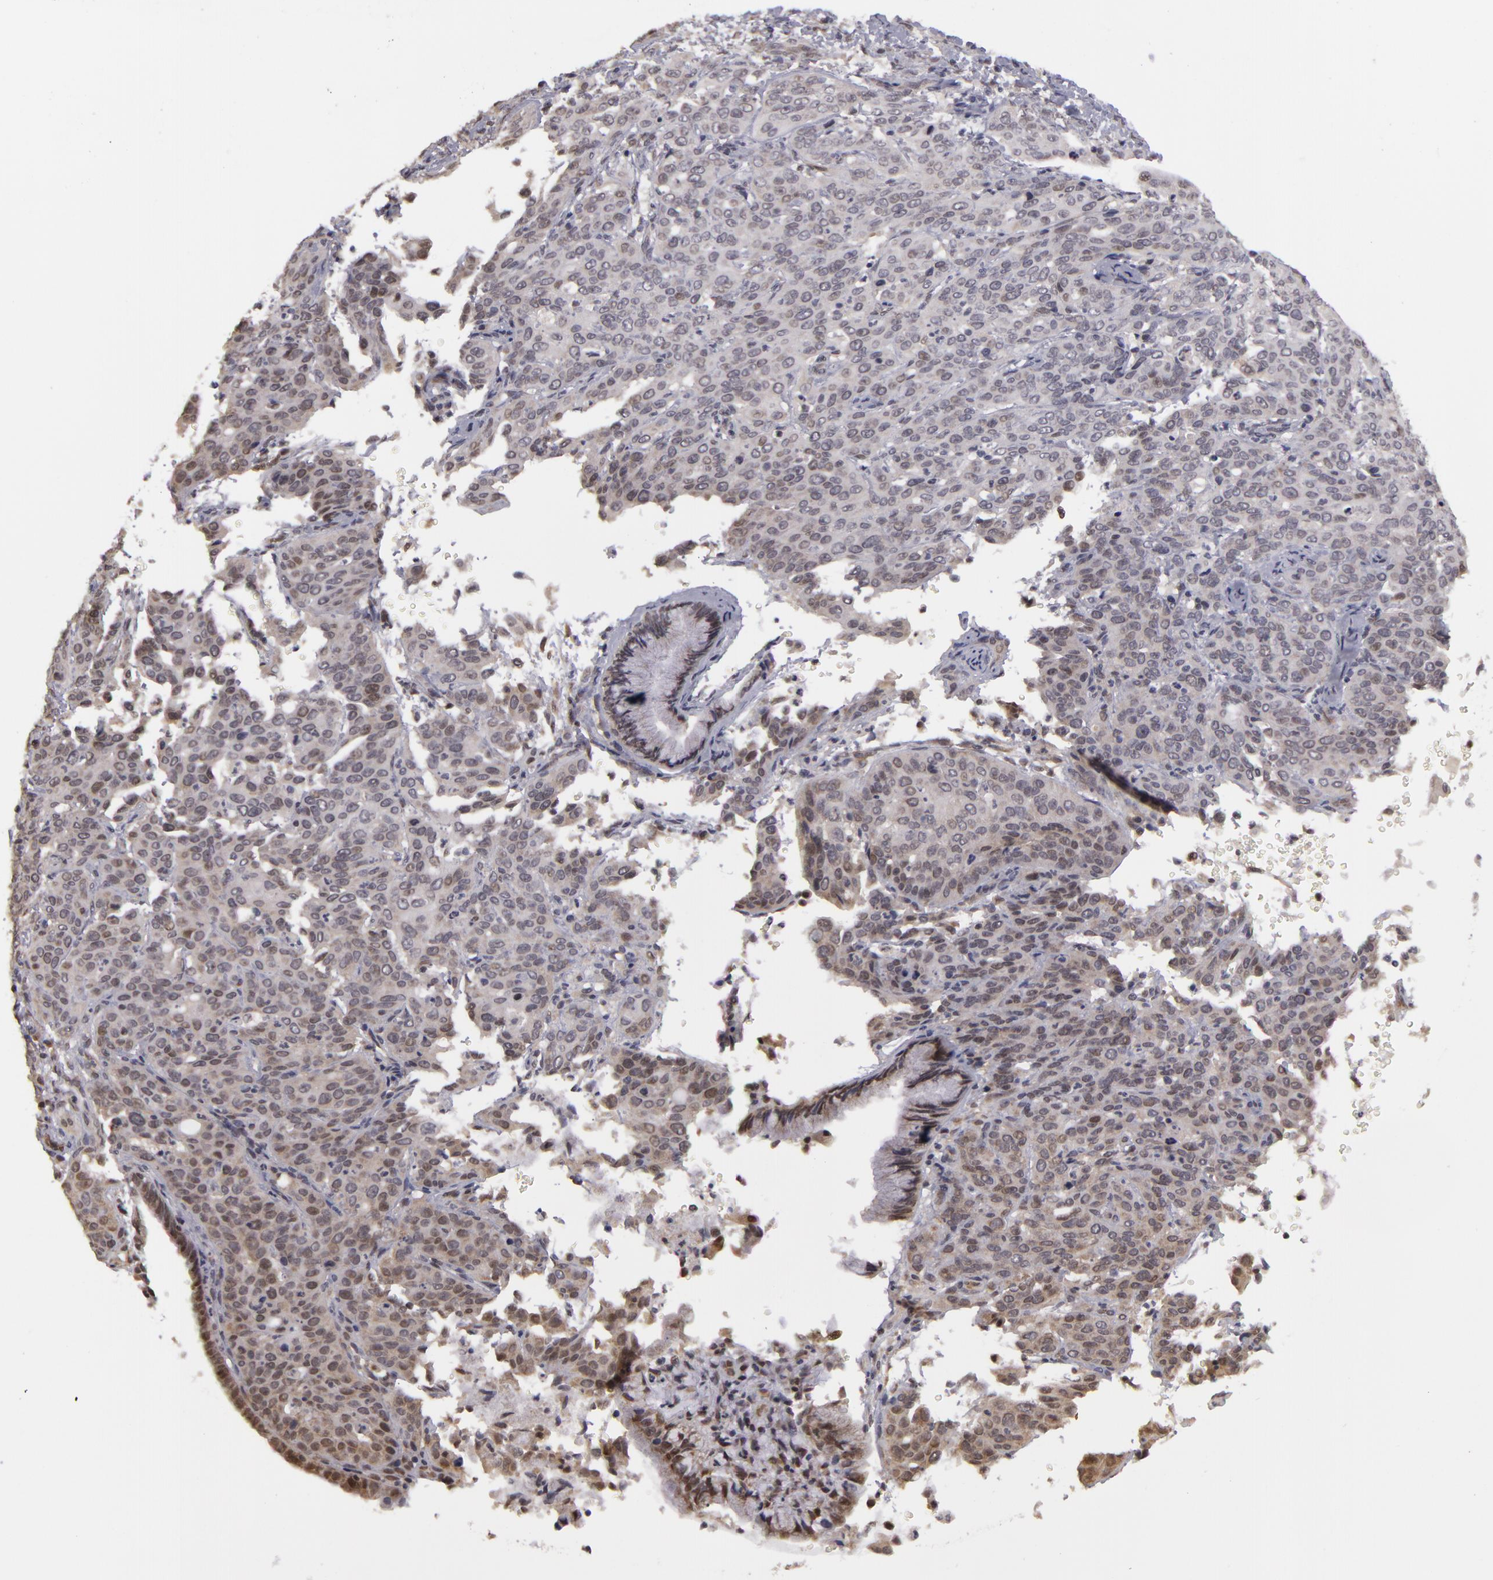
{"staining": {"intensity": "weak", "quantity": "<25%", "location": "nuclear"}, "tissue": "cervical cancer", "cell_type": "Tumor cells", "image_type": "cancer", "snomed": [{"axis": "morphology", "description": "Squamous cell carcinoma, NOS"}, {"axis": "topography", "description": "Cervix"}], "caption": "Tumor cells show no significant staining in cervical squamous cell carcinoma.", "gene": "ZNF133", "patient": {"sex": "female", "age": 41}}